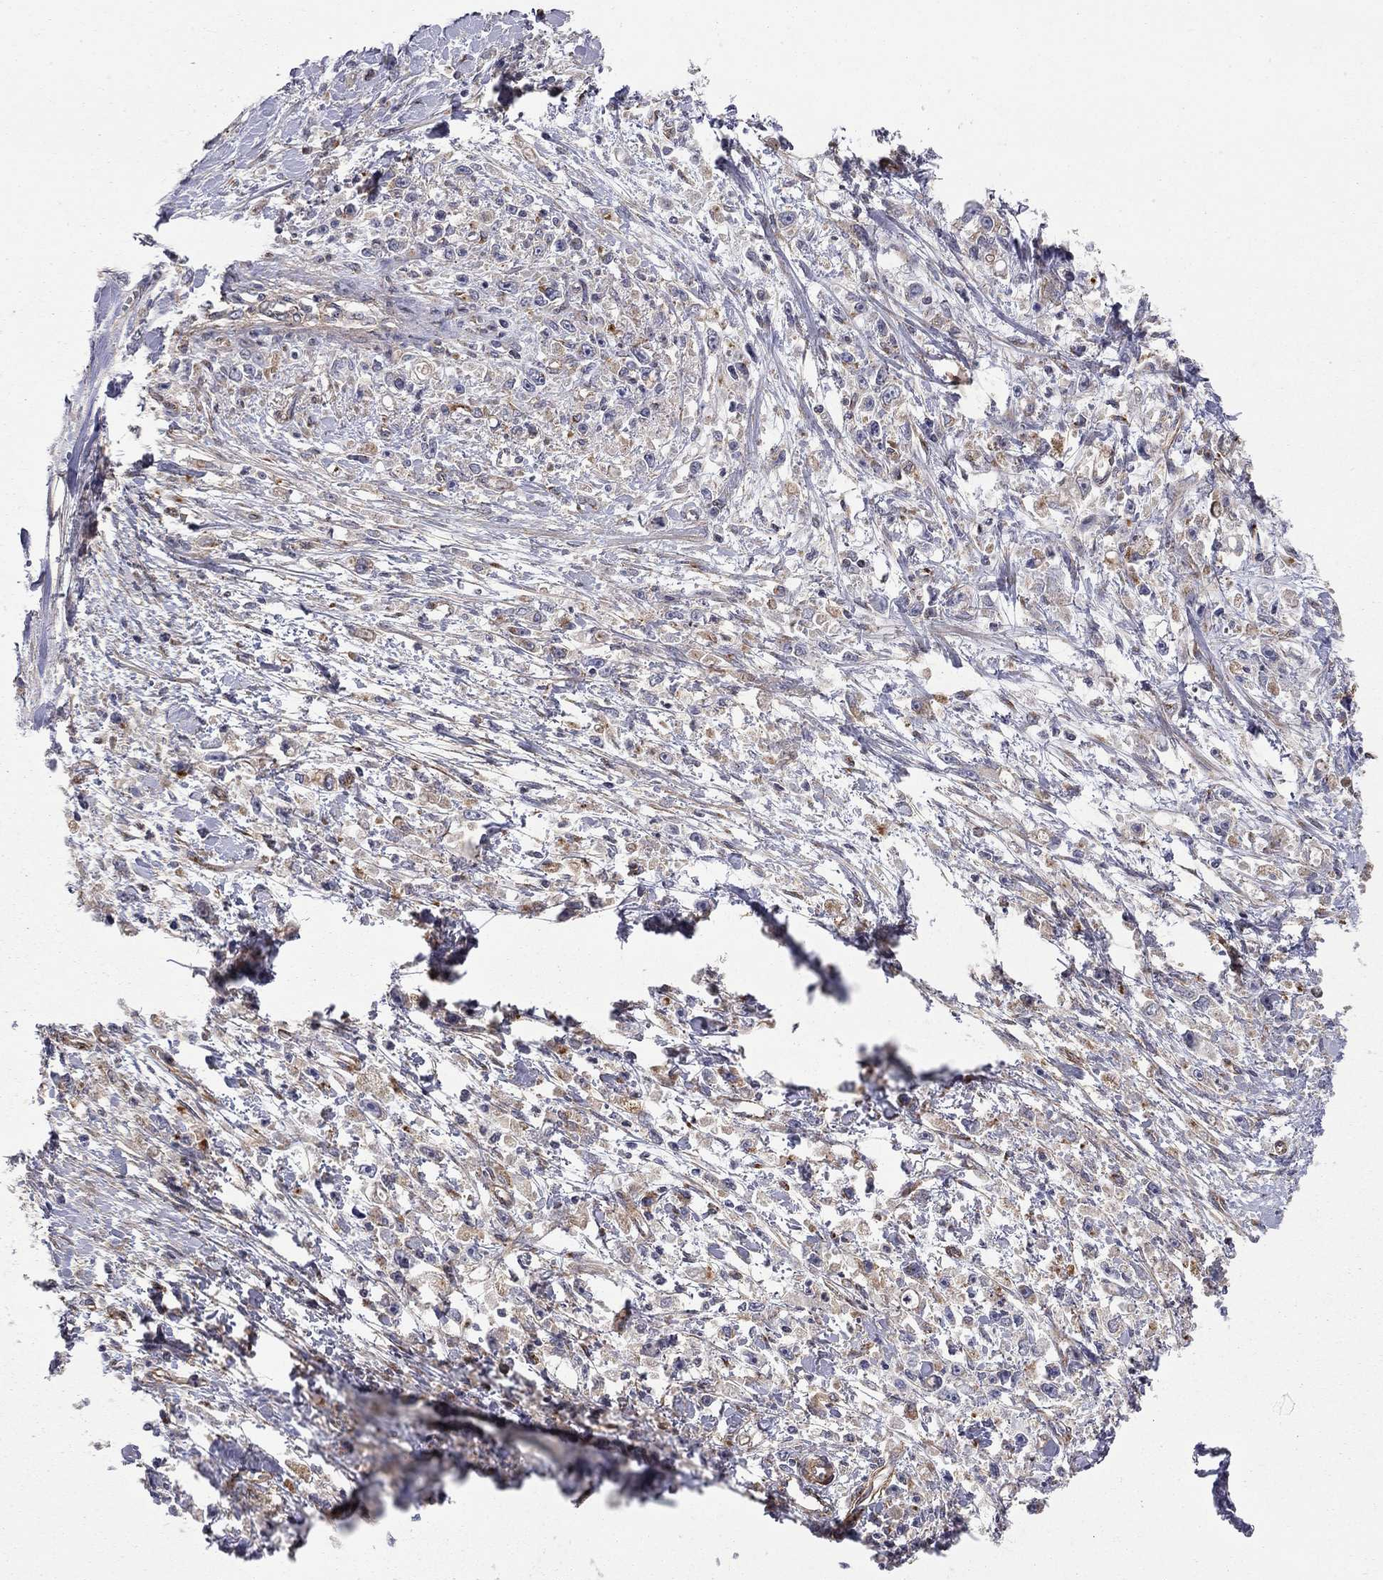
{"staining": {"intensity": "weak", "quantity": "<25%", "location": "cytoplasmic/membranous"}, "tissue": "stomach cancer", "cell_type": "Tumor cells", "image_type": "cancer", "snomed": [{"axis": "morphology", "description": "Adenocarcinoma, NOS"}, {"axis": "topography", "description": "Stomach"}], "caption": "Human stomach adenocarcinoma stained for a protein using immunohistochemistry (IHC) displays no positivity in tumor cells.", "gene": "RASEF", "patient": {"sex": "female", "age": 59}}